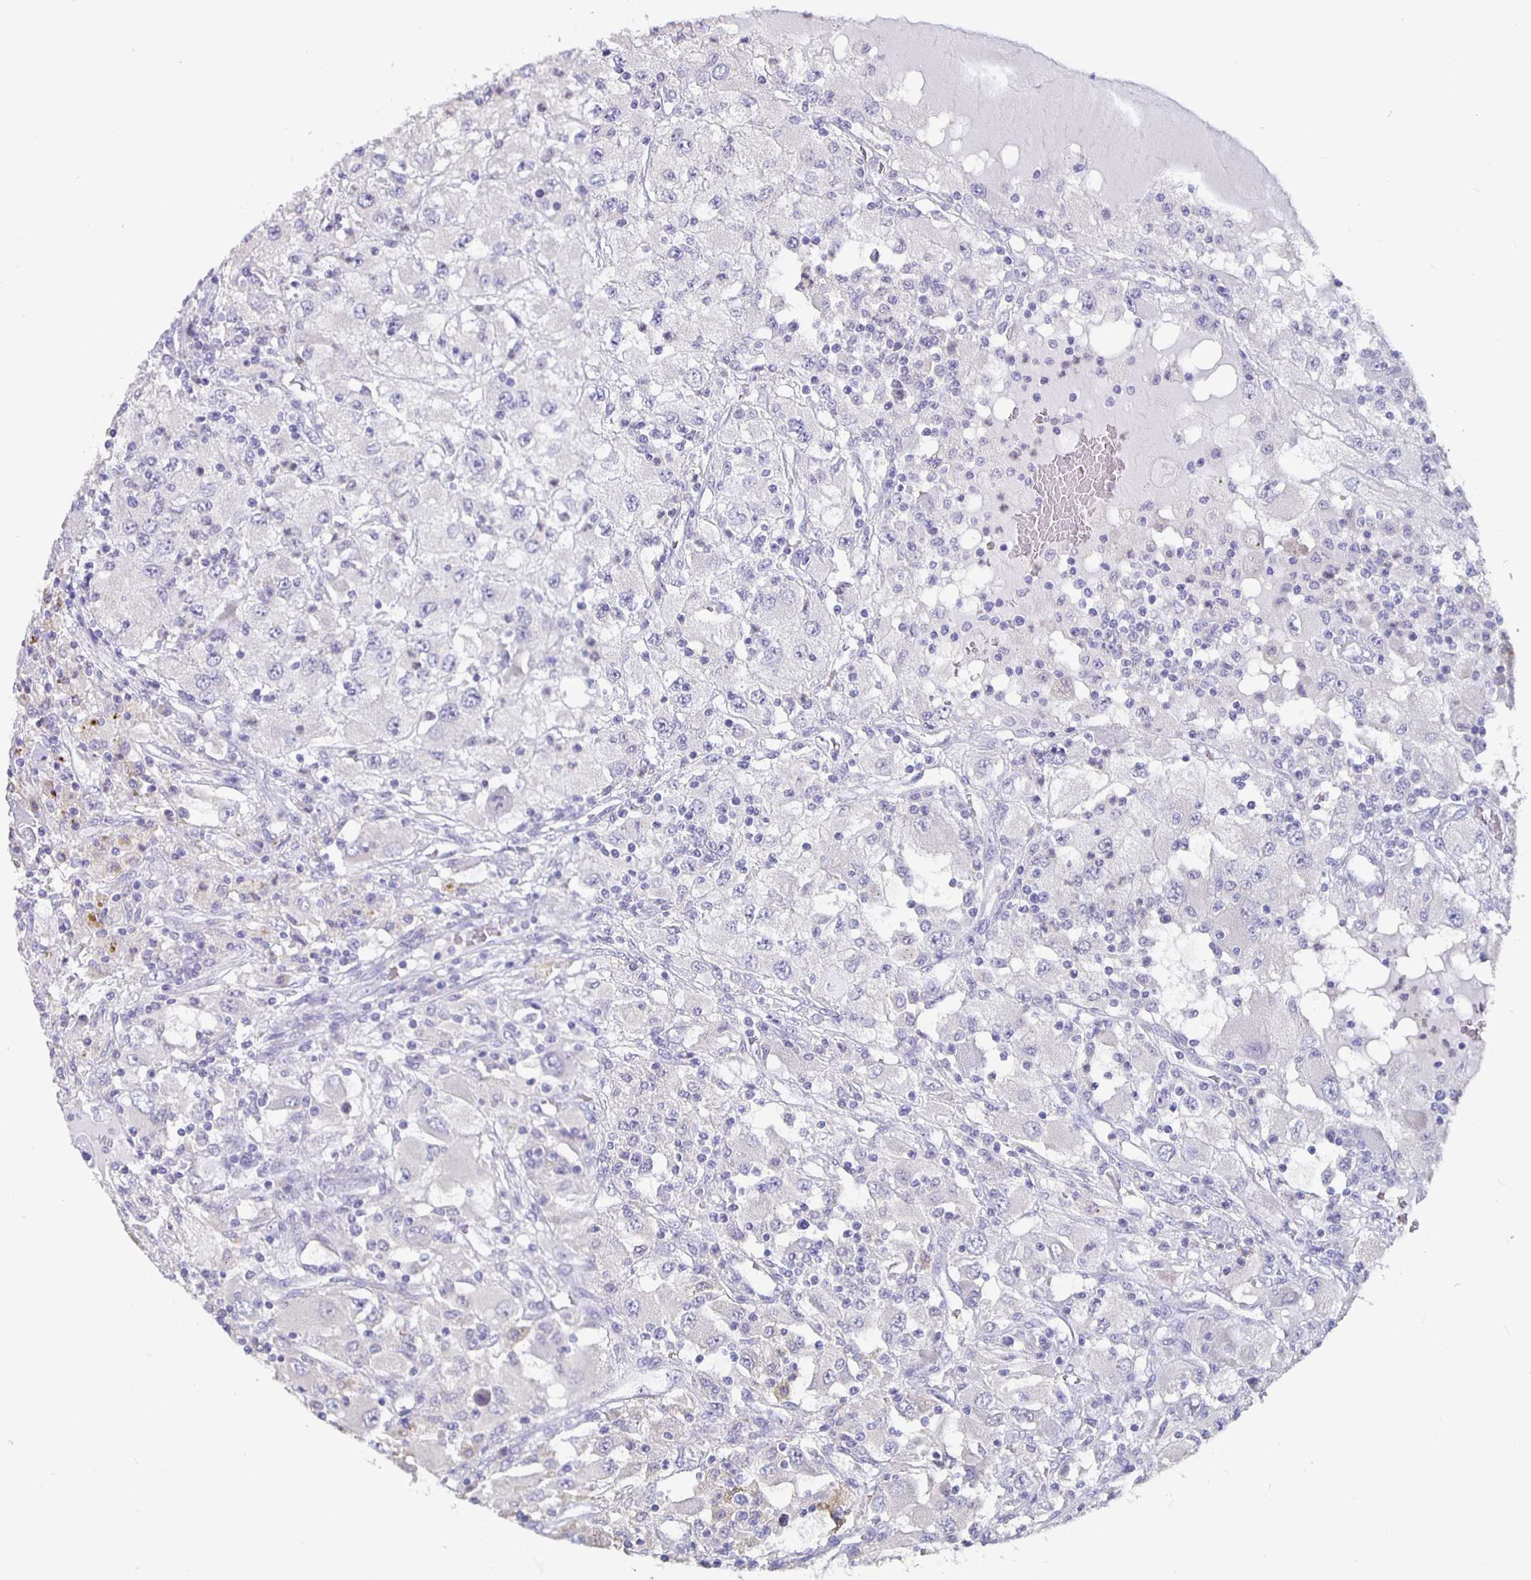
{"staining": {"intensity": "negative", "quantity": "none", "location": "none"}, "tissue": "renal cancer", "cell_type": "Tumor cells", "image_type": "cancer", "snomed": [{"axis": "morphology", "description": "Adenocarcinoma, NOS"}, {"axis": "topography", "description": "Kidney"}], "caption": "High power microscopy photomicrograph of an immunohistochemistry (IHC) micrograph of renal adenocarcinoma, revealing no significant staining in tumor cells. (Immunohistochemistry, brightfield microscopy, high magnification).", "gene": "GPX4", "patient": {"sex": "female", "age": 67}}